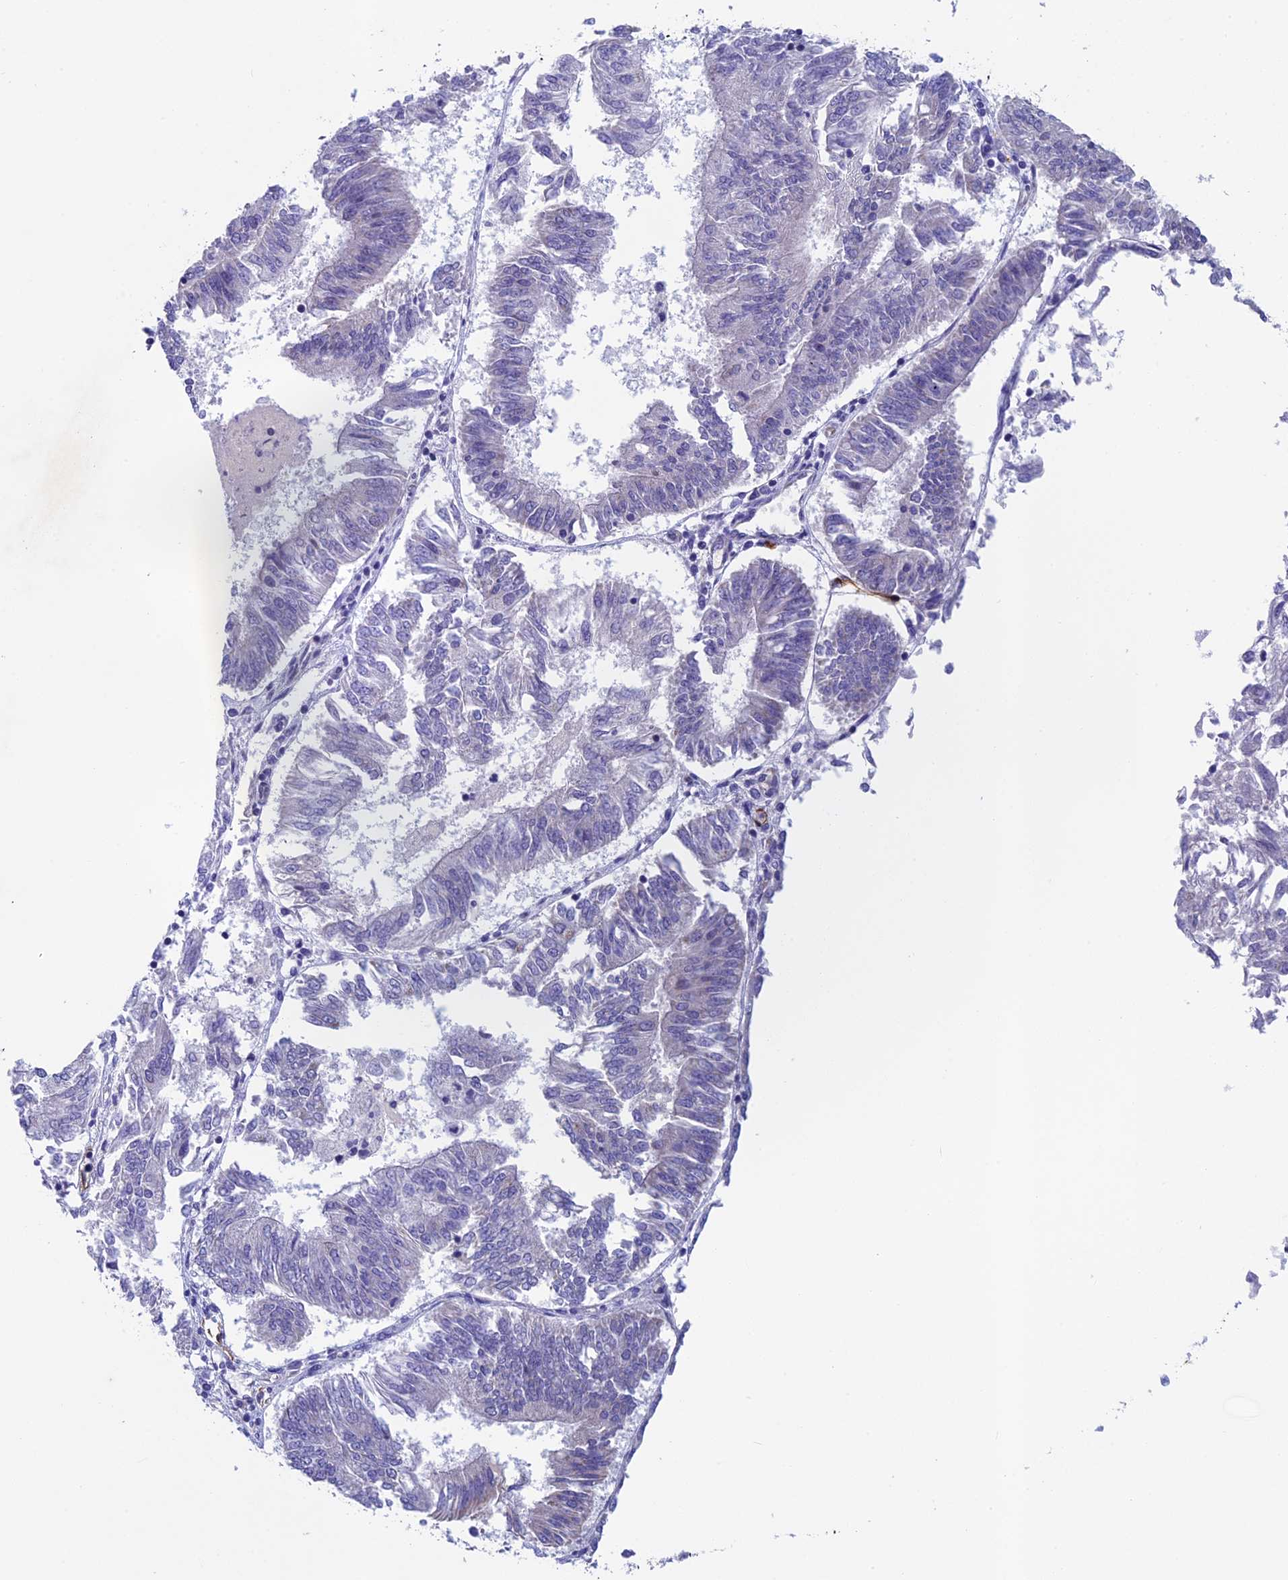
{"staining": {"intensity": "negative", "quantity": "none", "location": "none"}, "tissue": "endometrial cancer", "cell_type": "Tumor cells", "image_type": "cancer", "snomed": [{"axis": "morphology", "description": "Adenocarcinoma, NOS"}, {"axis": "topography", "description": "Endometrium"}], "caption": "A photomicrograph of human endometrial cancer (adenocarcinoma) is negative for staining in tumor cells. The staining is performed using DAB brown chromogen with nuclei counter-stained in using hematoxylin.", "gene": "INSYN1", "patient": {"sex": "female", "age": 58}}